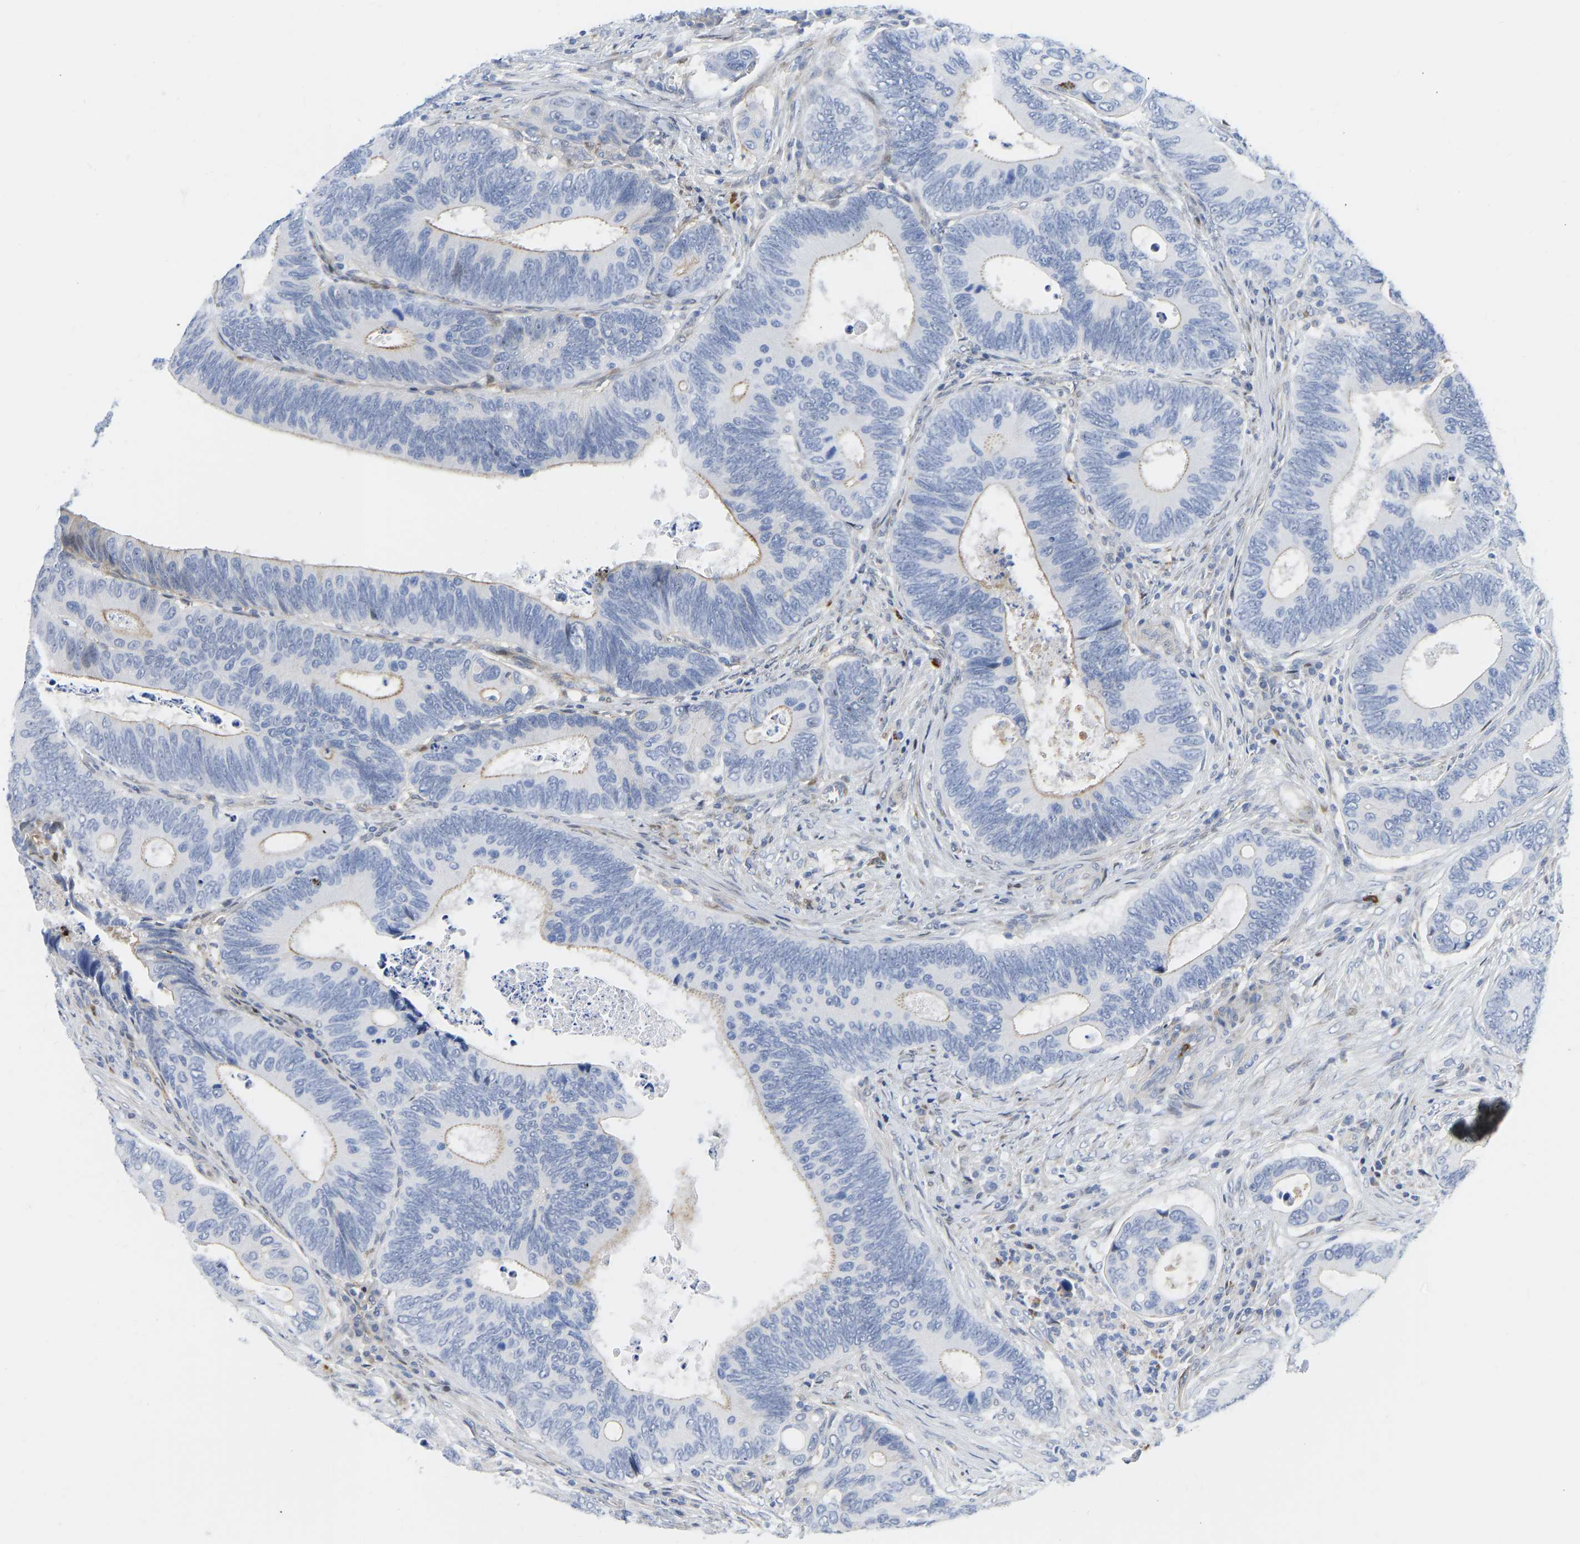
{"staining": {"intensity": "weak", "quantity": "<25%", "location": "cytoplasmic/membranous"}, "tissue": "colorectal cancer", "cell_type": "Tumor cells", "image_type": "cancer", "snomed": [{"axis": "morphology", "description": "Inflammation, NOS"}, {"axis": "morphology", "description": "Adenocarcinoma, NOS"}, {"axis": "topography", "description": "Colon"}], "caption": "Tumor cells are negative for protein expression in human colorectal cancer (adenocarcinoma). (Brightfield microscopy of DAB (3,3'-diaminobenzidine) IHC at high magnification).", "gene": "HDAC5", "patient": {"sex": "male", "age": 72}}